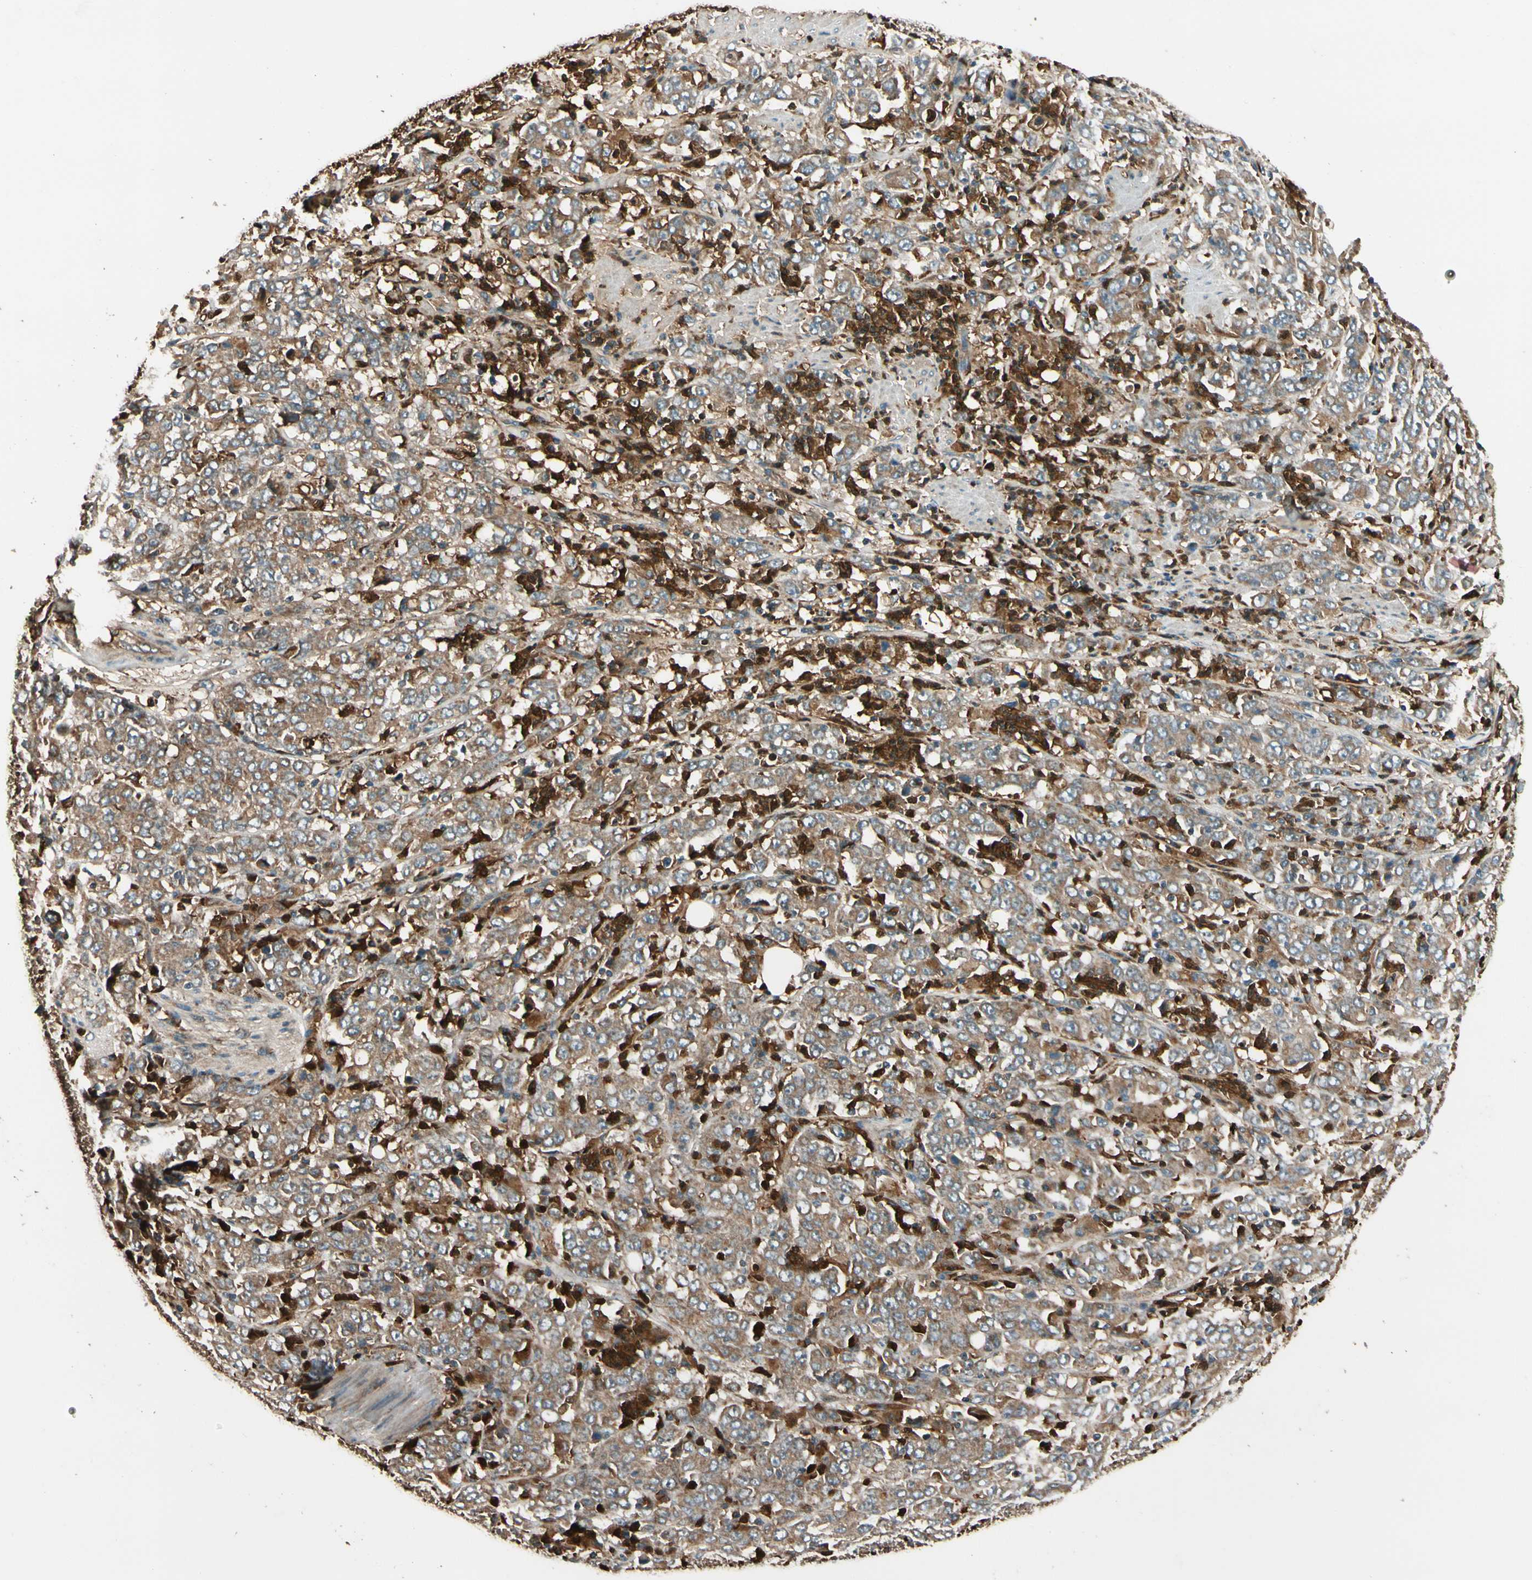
{"staining": {"intensity": "weak", "quantity": ">75%", "location": "cytoplasmic/membranous"}, "tissue": "stomach cancer", "cell_type": "Tumor cells", "image_type": "cancer", "snomed": [{"axis": "morphology", "description": "Adenocarcinoma, NOS"}, {"axis": "topography", "description": "Stomach, lower"}], "caption": "Adenocarcinoma (stomach) stained with a protein marker exhibits weak staining in tumor cells.", "gene": "STX11", "patient": {"sex": "female", "age": 71}}